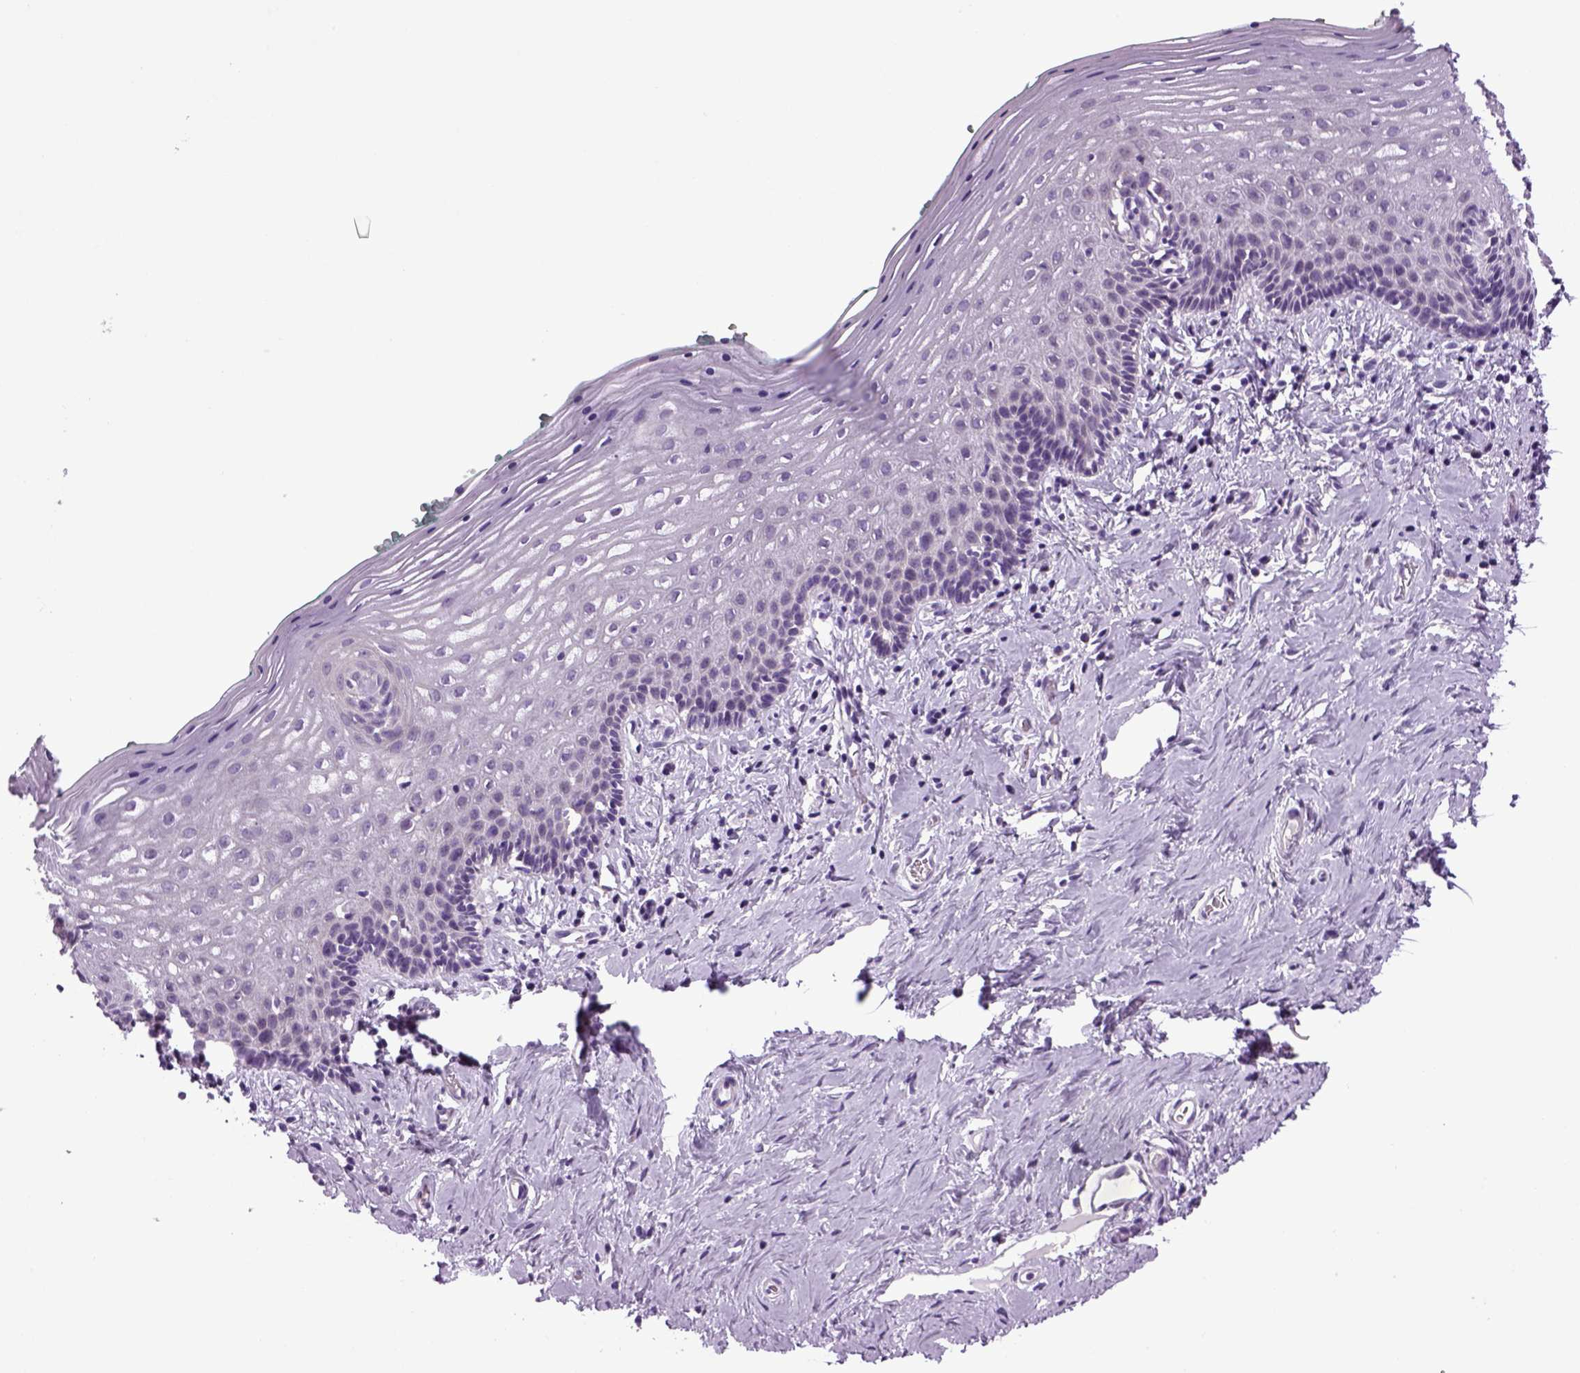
{"staining": {"intensity": "negative", "quantity": "none", "location": "none"}, "tissue": "vagina", "cell_type": "Squamous epithelial cells", "image_type": "normal", "snomed": [{"axis": "morphology", "description": "Normal tissue, NOS"}, {"axis": "topography", "description": "Vagina"}], "caption": "This is a histopathology image of immunohistochemistry staining of normal vagina, which shows no expression in squamous epithelial cells. The staining is performed using DAB (3,3'-diaminobenzidine) brown chromogen with nuclei counter-stained in using hematoxylin.", "gene": "HMCN2", "patient": {"sex": "female", "age": 42}}